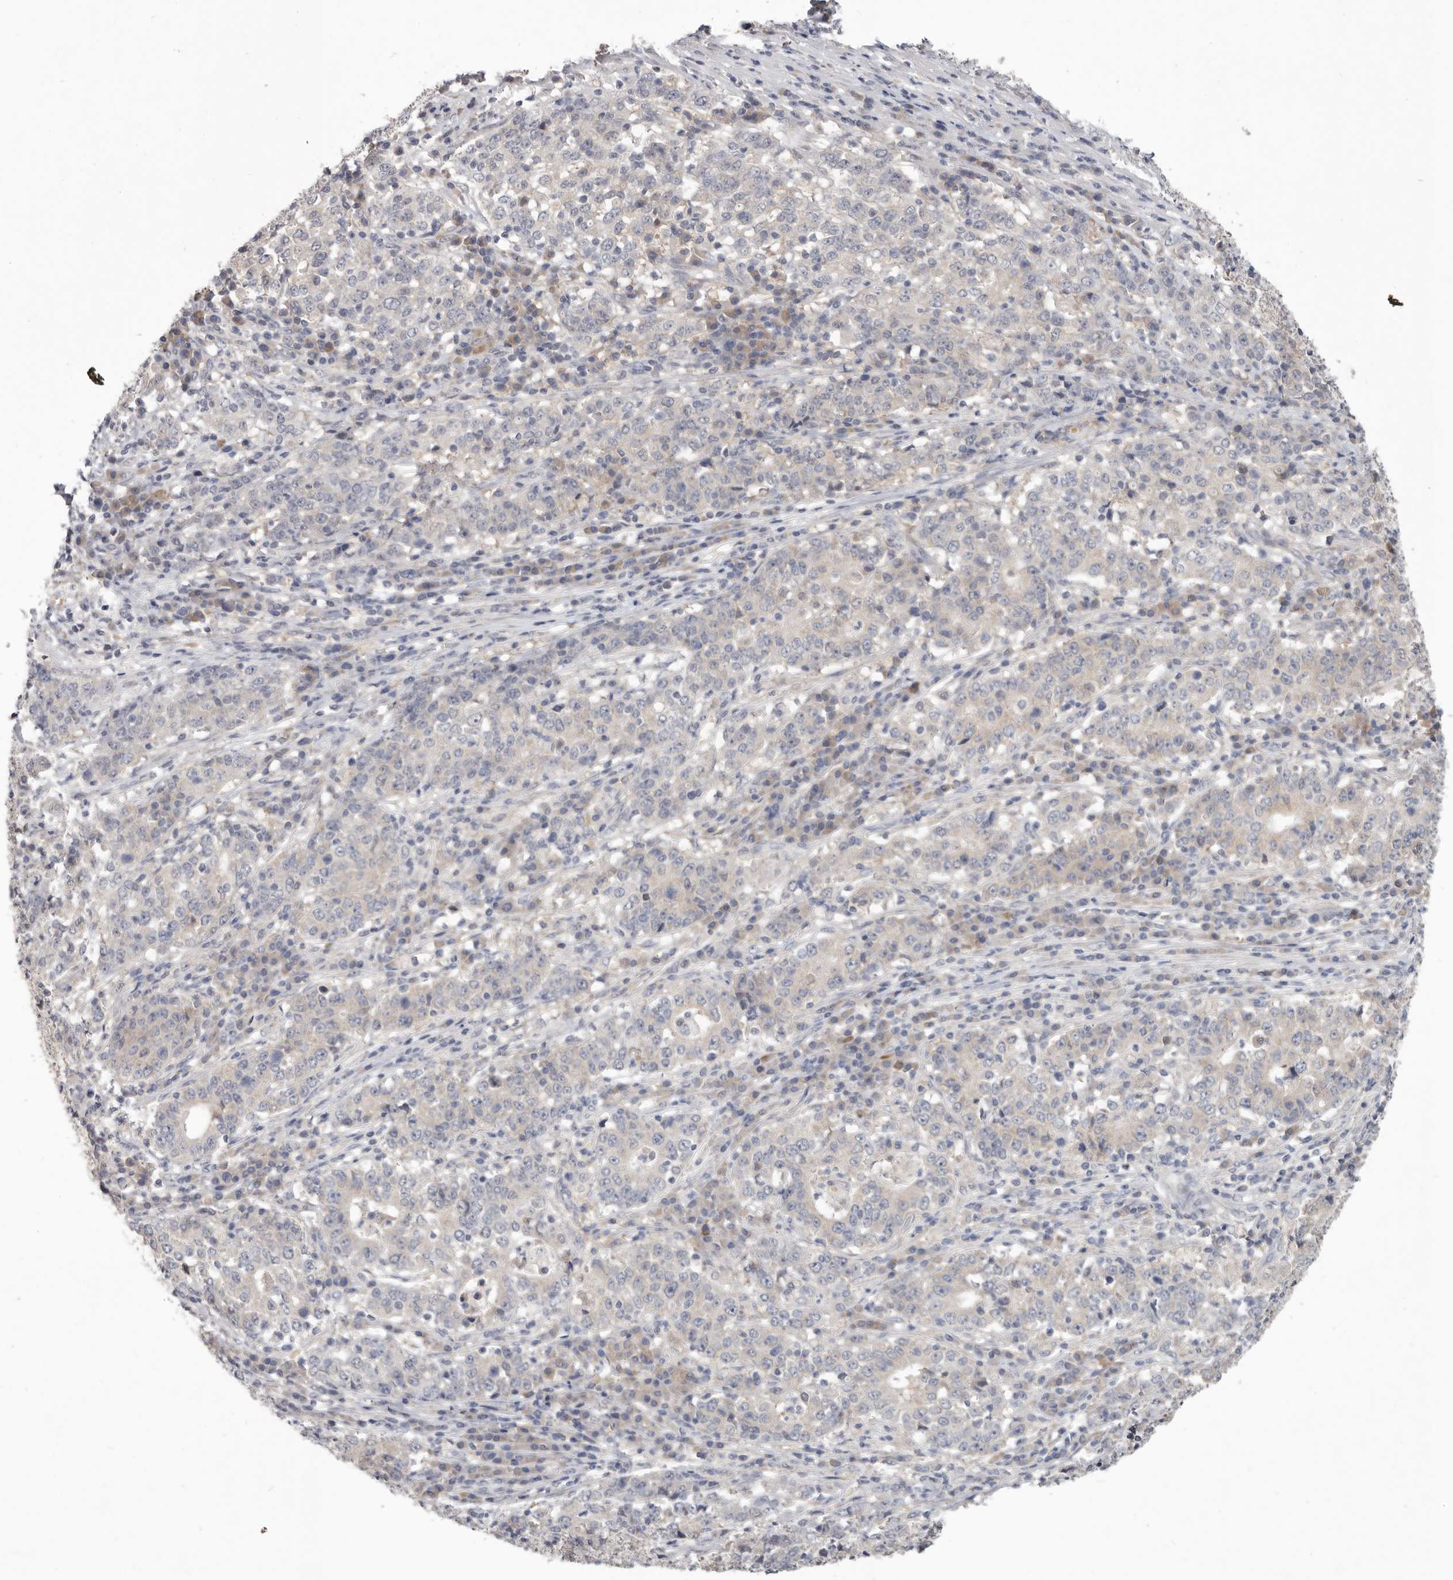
{"staining": {"intensity": "negative", "quantity": "none", "location": "none"}, "tissue": "stomach cancer", "cell_type": "Tumor cells", "image_type": "cancer", "snomed": [{"axis": "morphology", "description": "Adenocarcinoma, NOS"}, {"axis": "topography", "description": "Stomach"}], "caption": "The photomicrograph displays no significant positivity in tumor cells of adenocarcinoma (stomach). (Stains: DAB immunohistochemistry (IHC) with hematoxylin counter stain, Microscopy: brightfield microscopy at high magnification).", "gene": "WDR77", "patient": {"sex": "male", "age": 59}}